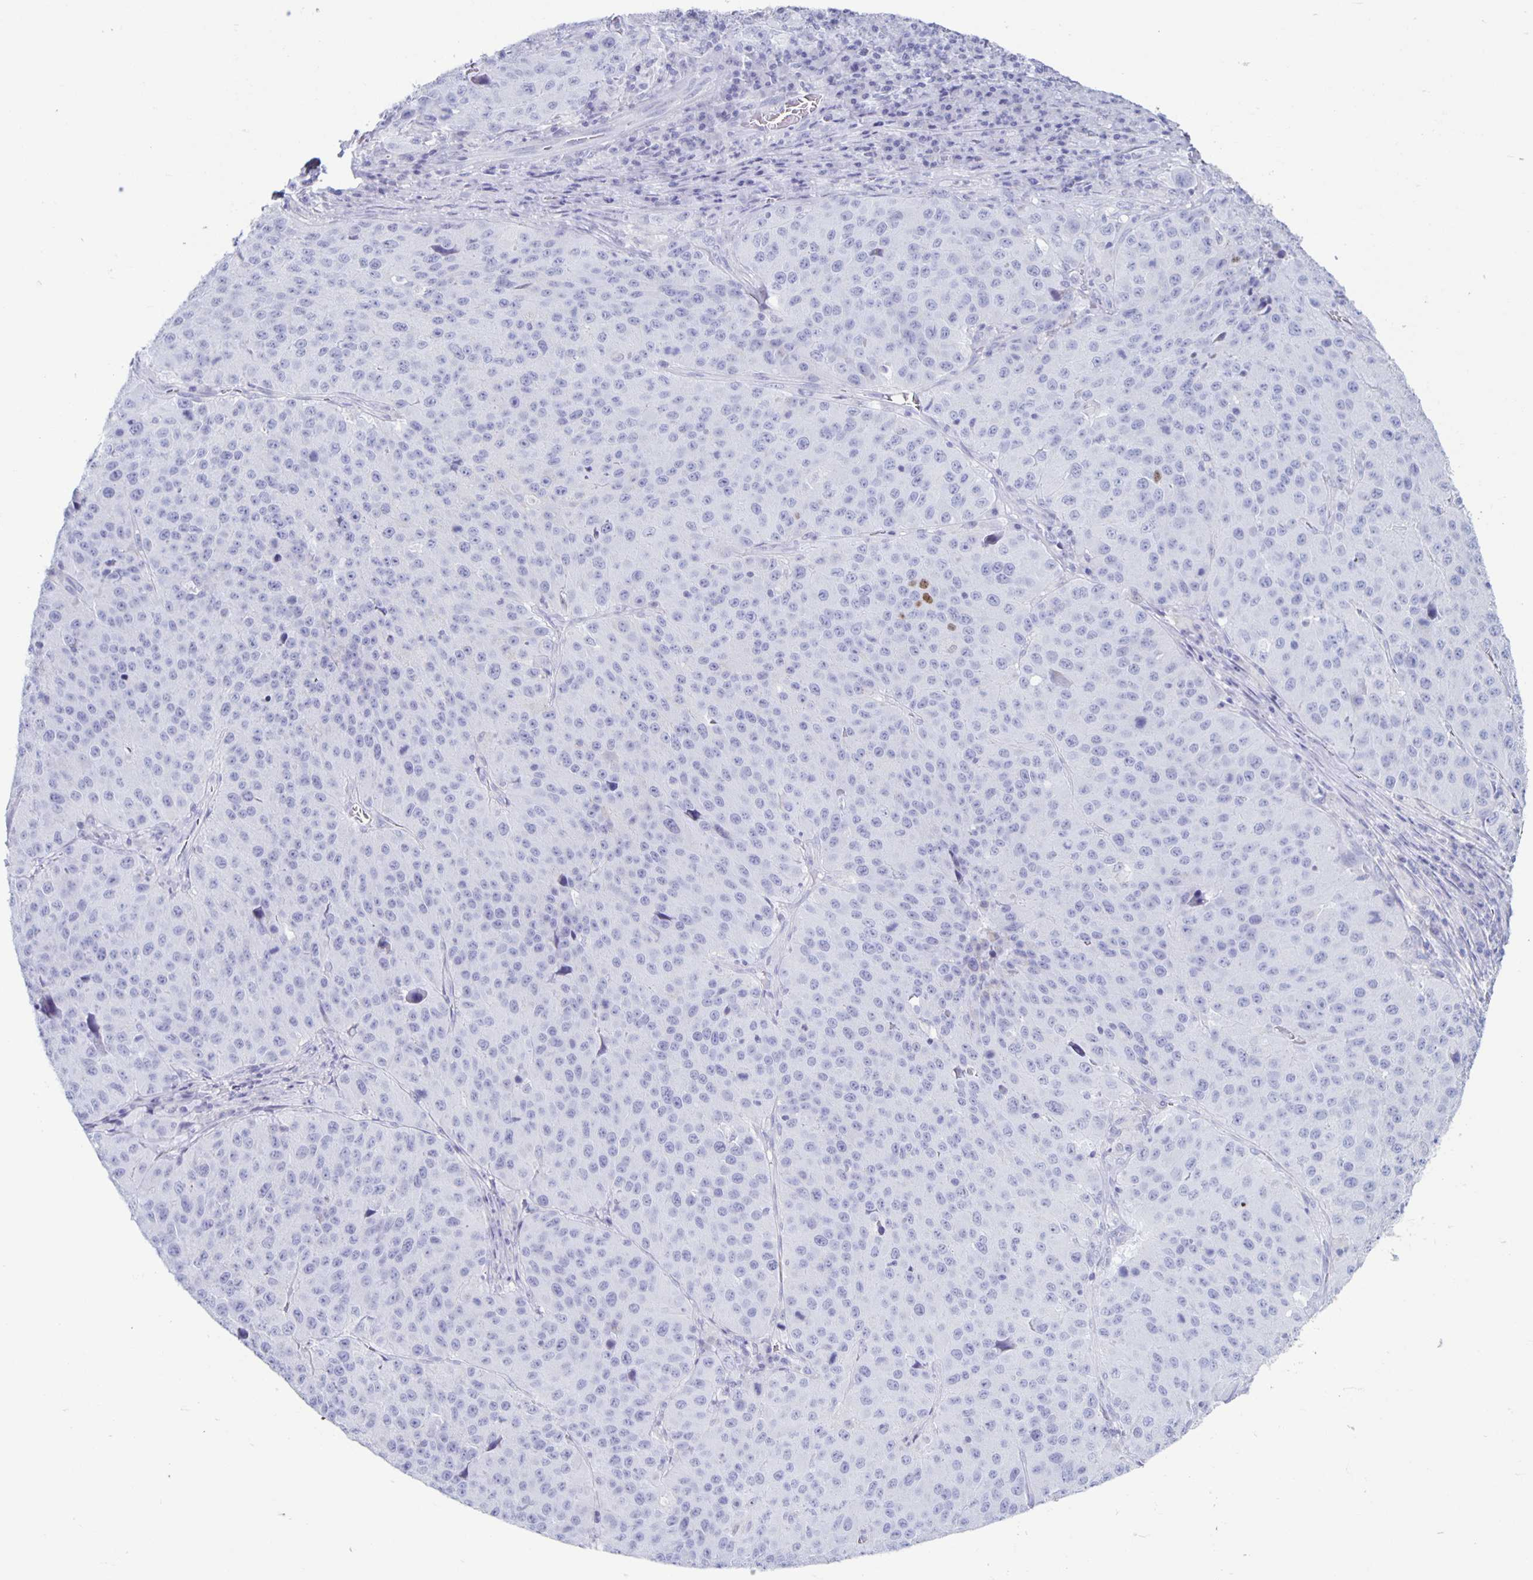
{"staining": {"intensity": "moderate", "quantity": "25%-75%", "location": "nuclear"}, "tissue": "stomach cancer", "cell_type": "Tumor cells", "image_type": "cancer", "snomed": [{"axis": "morphology", "description": "Adenocarcinoma, NOS"}, {"axis": "topography", "description": "Stomach"}], "caption": "Immunohistochemical staining of adenocarcinoma (stomach) reveals medium levels of moderate nuclear protein positivity in about 25%-75% of tumor cells.", "gene": "CT45A5", "patient": {"sex": "male", "age": 71}}